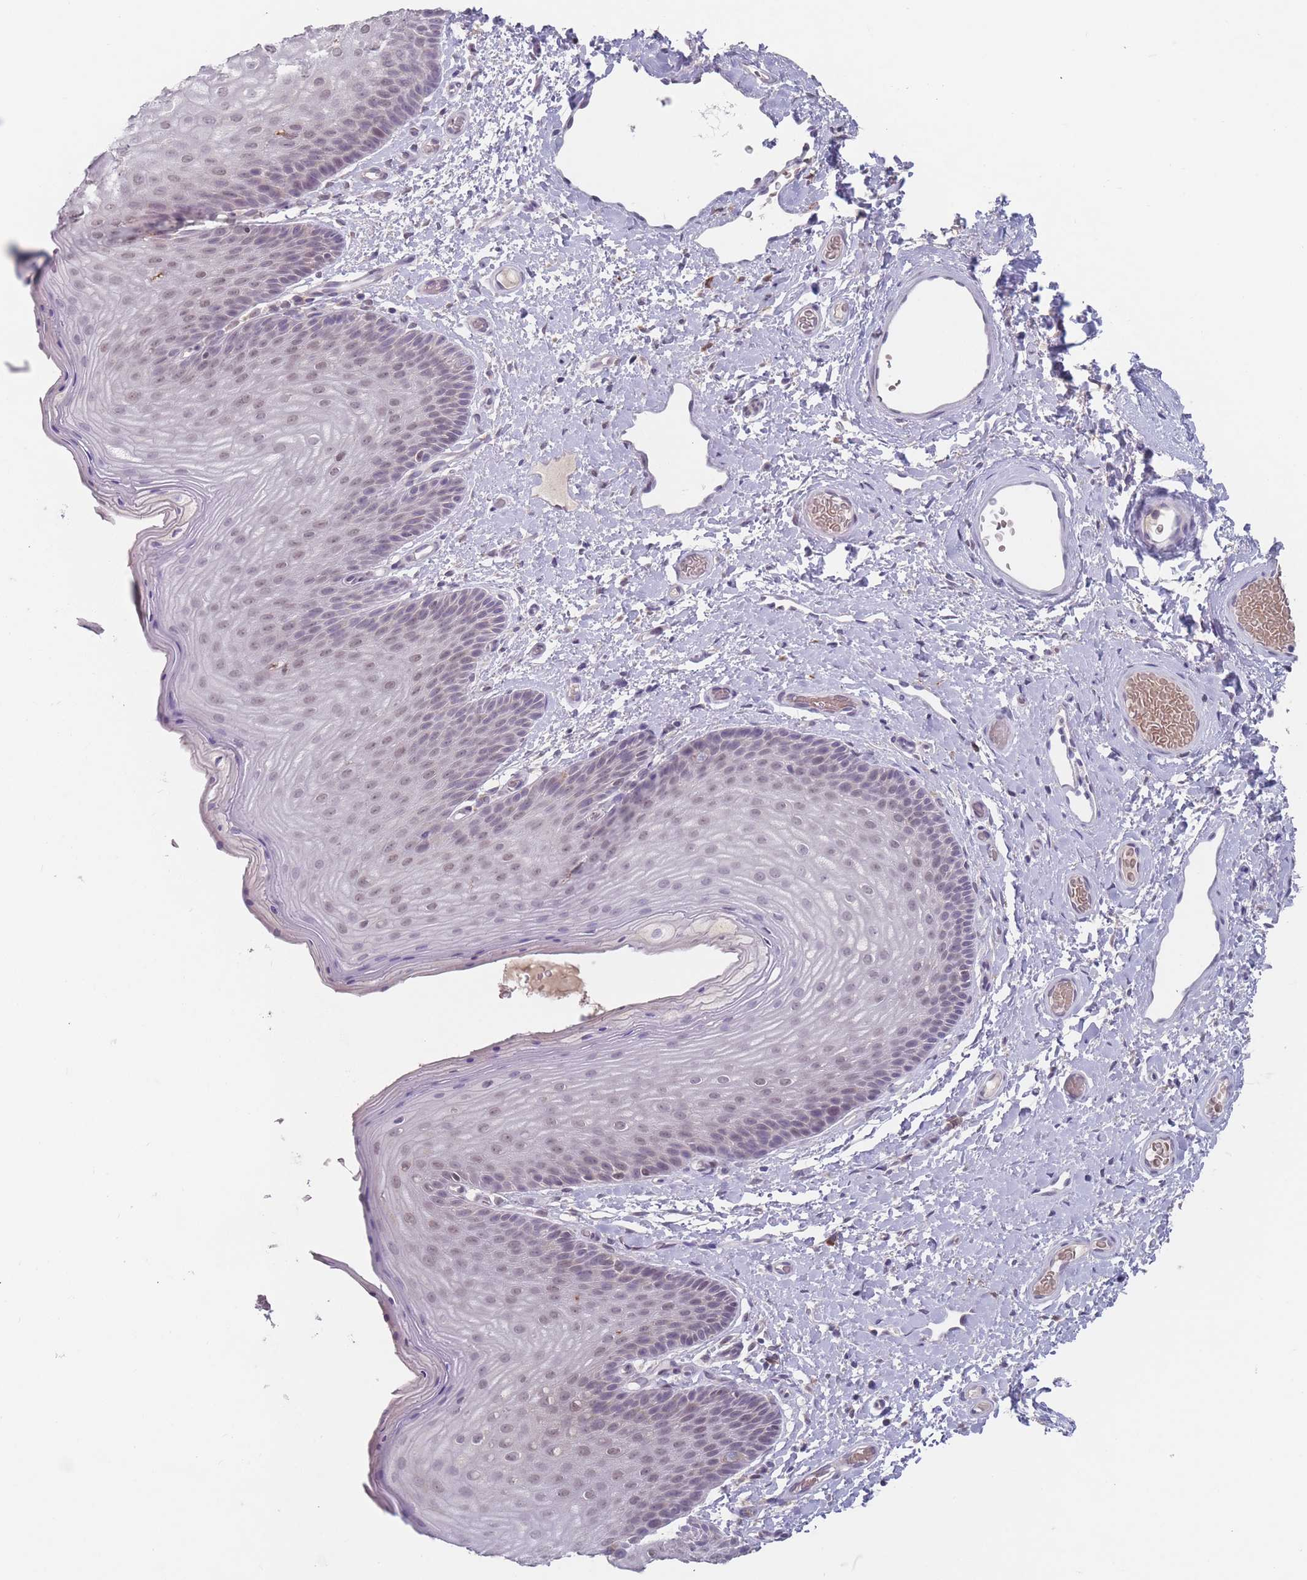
{"staining": {"intensity": "moderate", "quantity": "25%-75%", "location": "cytoplasmic/membranous,nuclear"}, "tissue": "skin", "cell_type": "Epidermal cells", "image_type": "normal", "snomed": [{"axis": "morphology", "description": "Normal tissue, NOS"}, {"axis": "topography", "description": "Anal"}], "caption": "The image exhibits immunohistochemical staining of benign skin. There is moderate cytoplasmic/membranous,nuclear positivity is appreciated in approximately 25%-75% of epidermal cells. (Stains: DAB in brown, nuclei in blue, Microscopy: brightfield microscopy at high magnification).", "gene": "PEX7", "patient": {"sex": "female", "age": 40}}